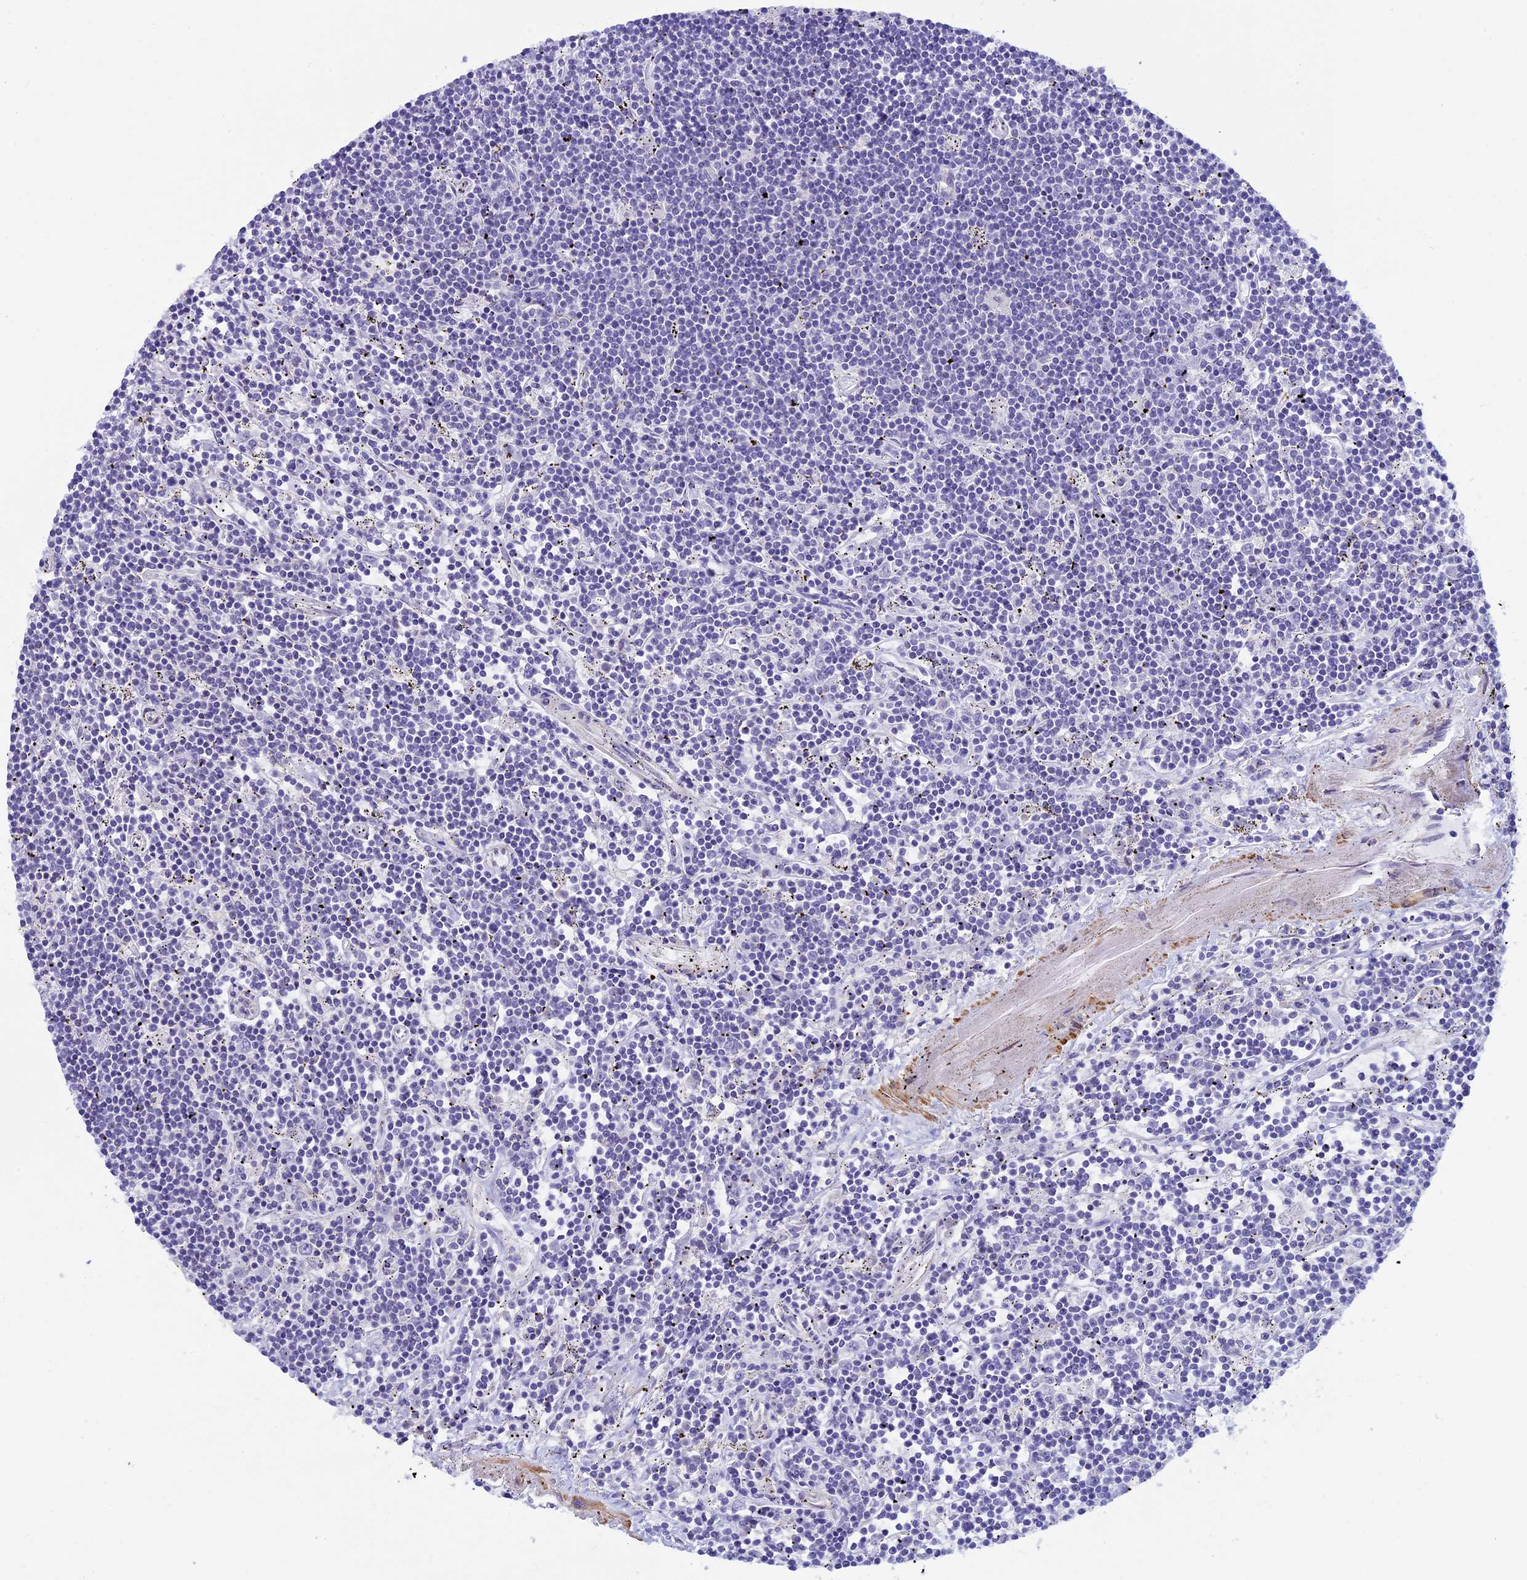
{"staining": {"intensity": "negative", "quantity": "none", "location": "none"}, "tissue": "lymphoma", "cell_type": "Tumor cells", "image_type": "cancer", "snomed": [{"axis": "morphology", "description": "Malignant lymphoma, non-Hodgkin's type, Low grade"}, {"axis": "topography", "description": "Spleen"}], "caption": "This is an immunohistochemistry (IHC) image of lymphoma. There is no staining in tumor cells.", "gene": "IGSF6", "patient": {"sex": "male", "age": 76}}